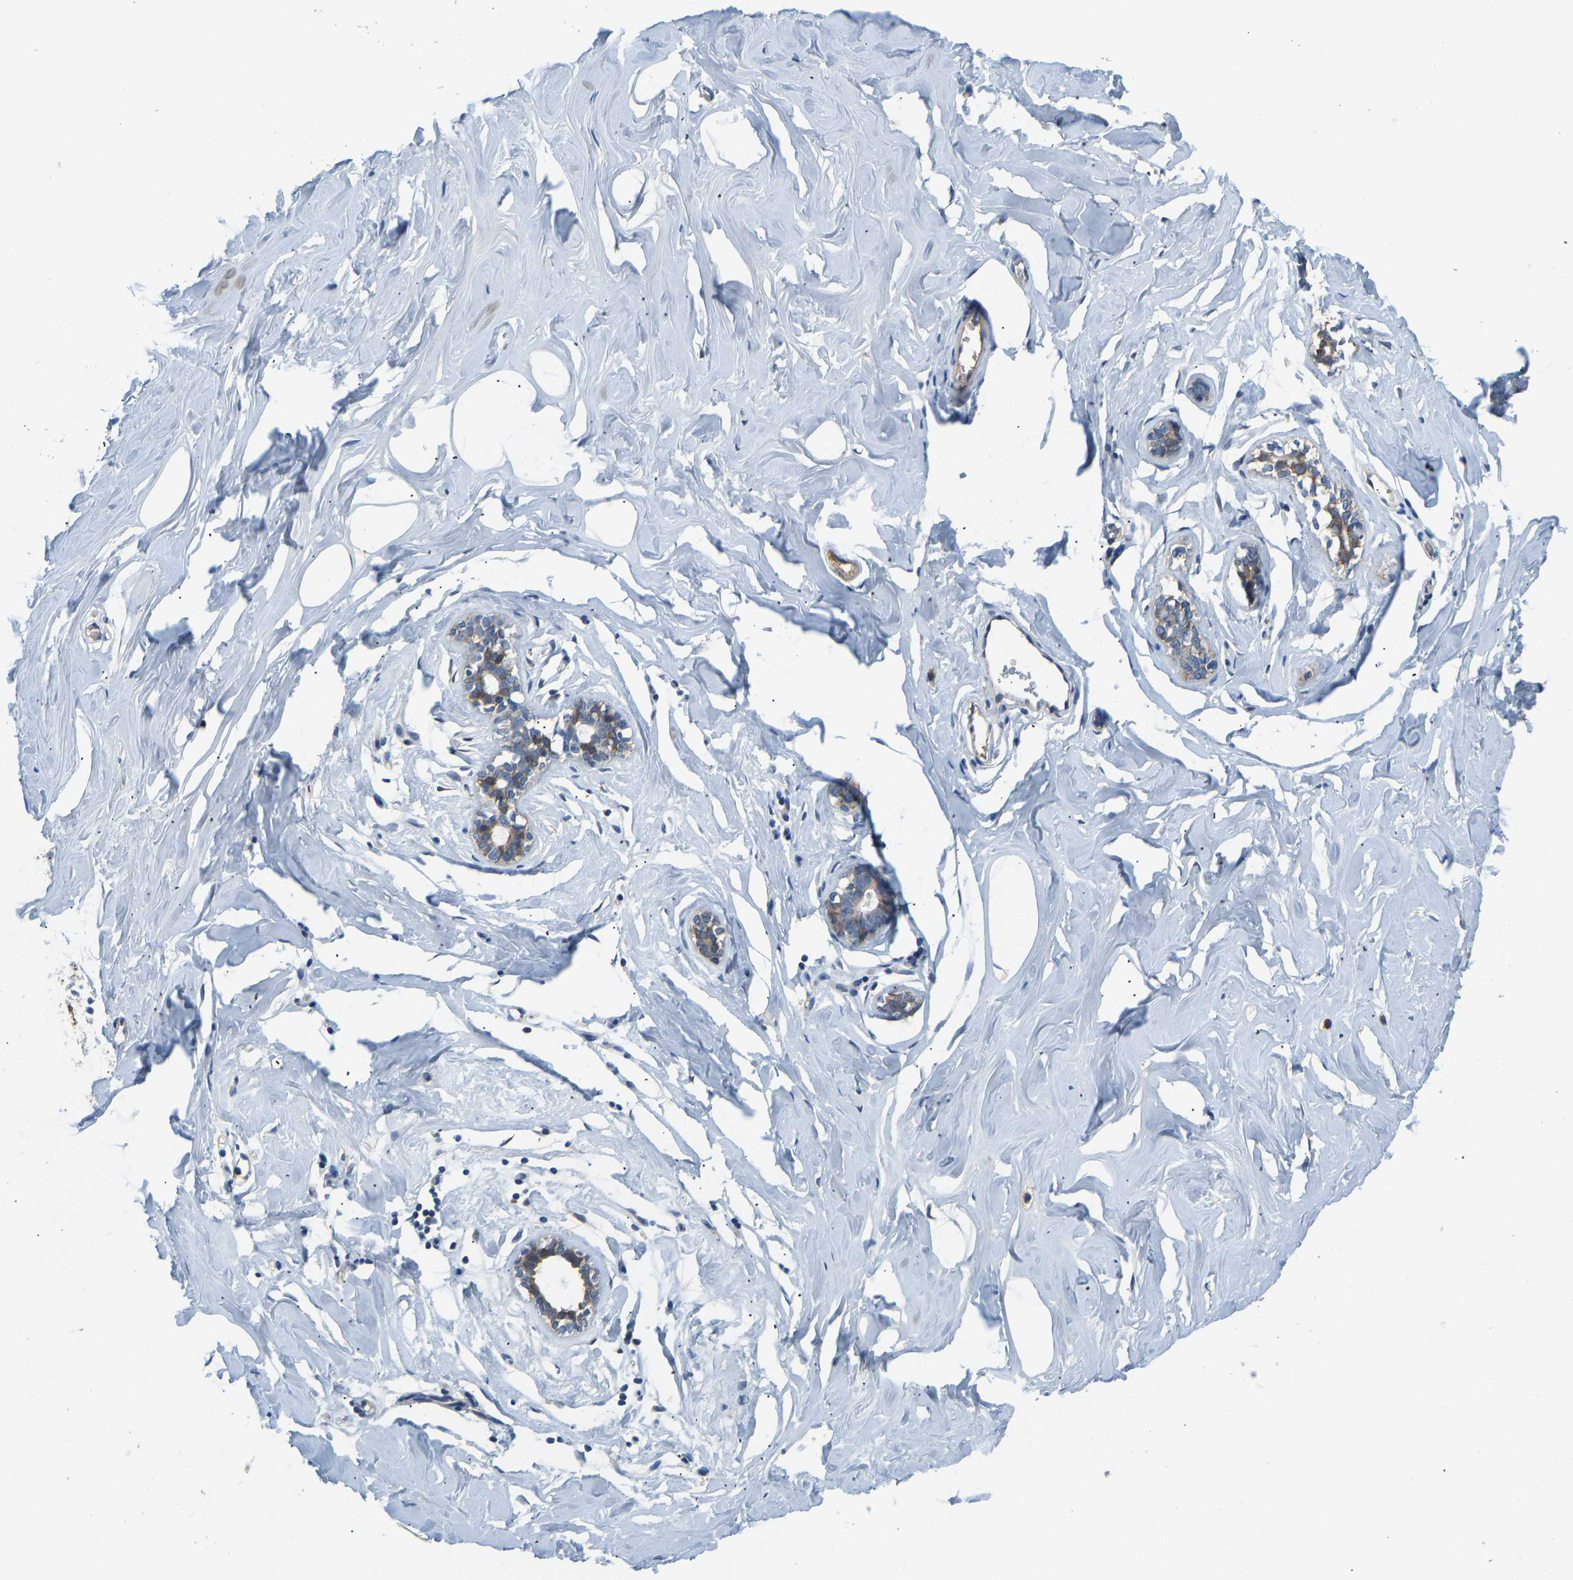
{"staining": {"intensity": "negative", "quantity": "none", "location": "none"}, "tissue": "adipose tissue", "cell_type": "Adipocytes", "image_type": "normal", "snomed": [{"axis": "morphology", "description": "Normal tissue, NOS"}, {"axis": "morphology", "description": "Fibrosis, NOS"}, {"axis": "topography", "description": "Breast"}, {"axis": "topography", "description": "Adipose tissue"}], "caption": "This micrograph is of unremarkable adipose tissue stained with IHC to label a protein in brown with the nuclei are counter-stained blue. There is no staining in adipocytes.", "gene": "RBP1", "patient": {"sex": "female", "age": 39}}